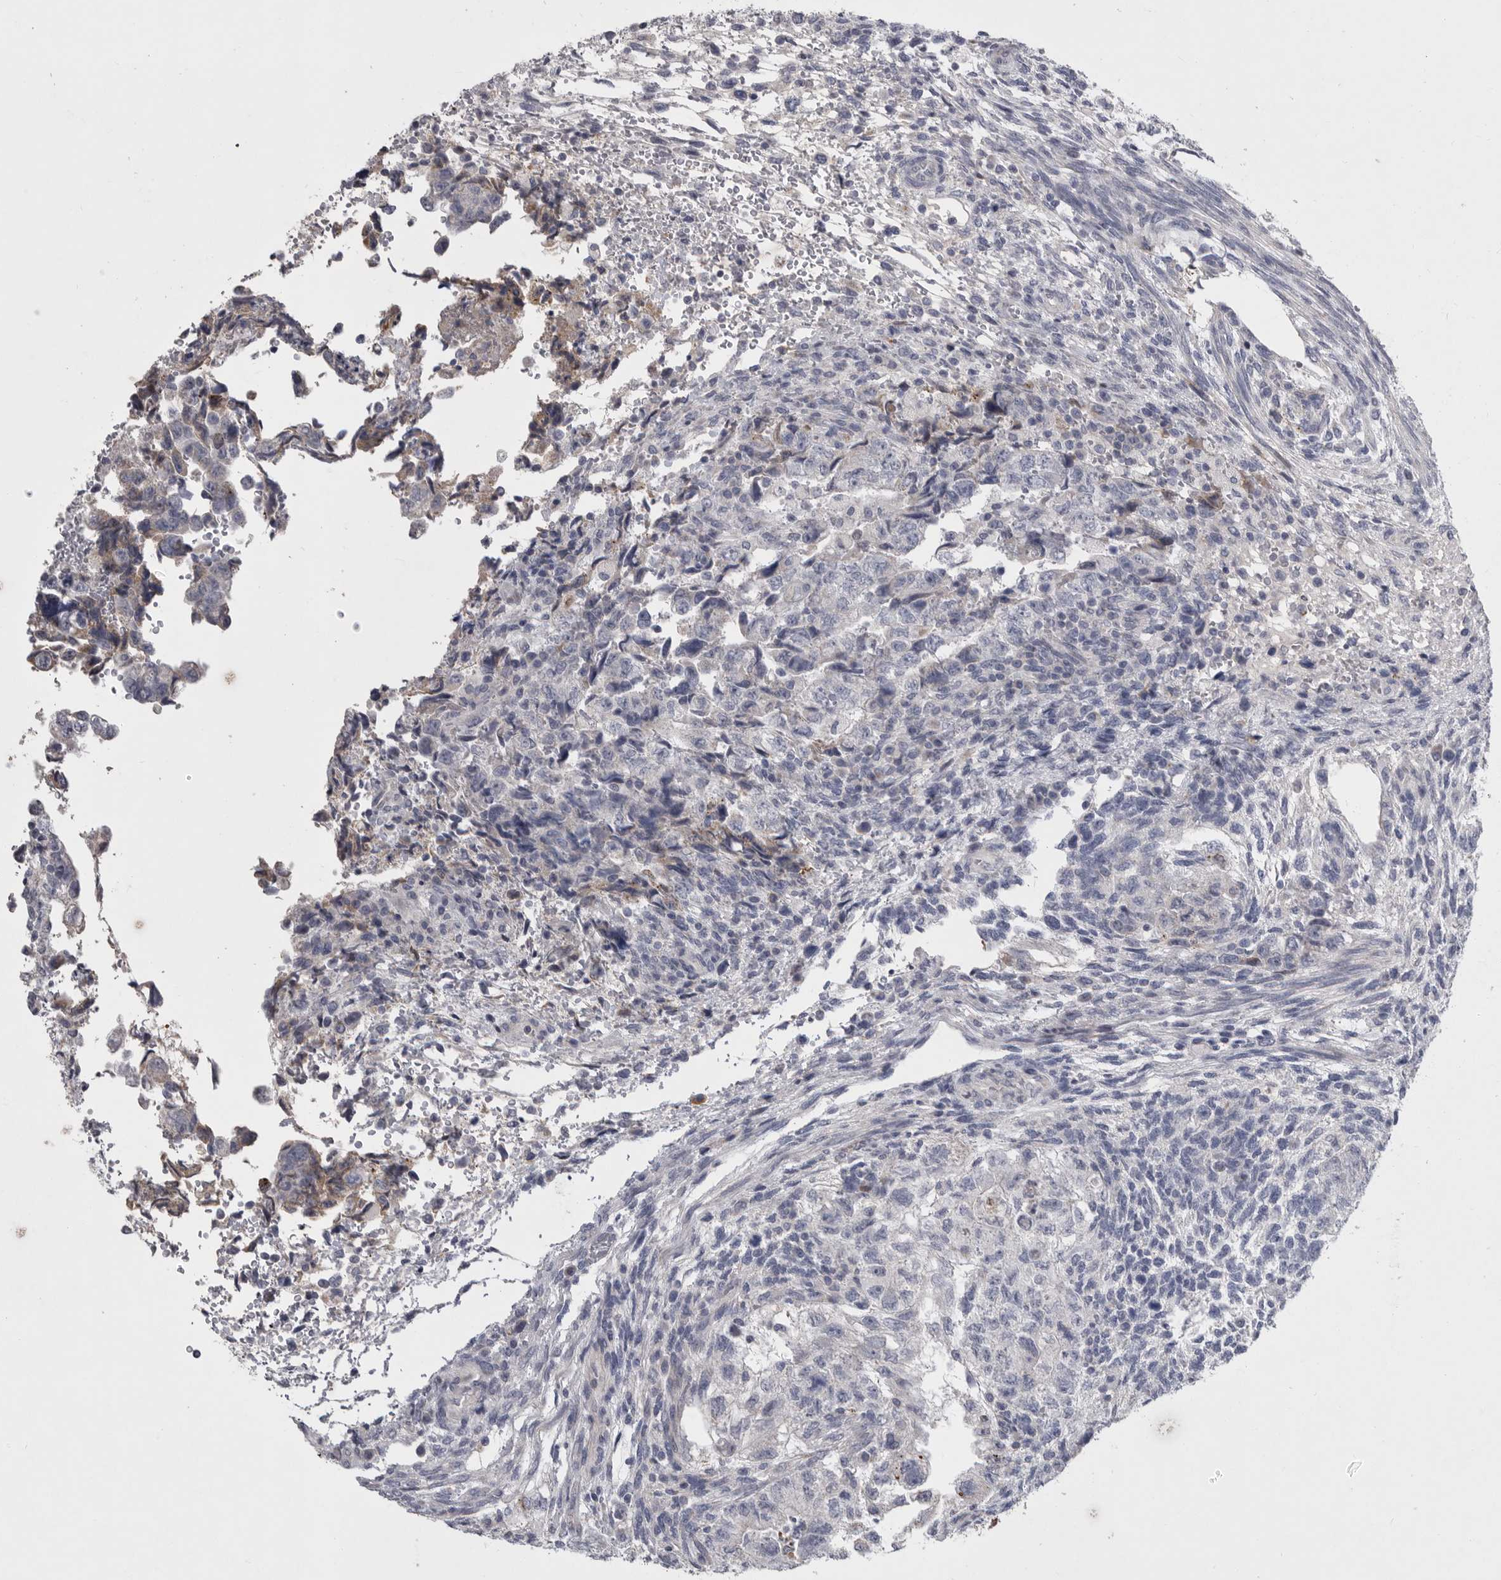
{"staining": {"intensity": "negative", "quantity": "none", "location": "none"}, "tissue": "testis cancer", "cell_type": "Tumor cells", "image_type": "cancer", "snomed": [{"axis": "morphology", "description": "Normal tissue, NOS"}, {"axis": "morphology", "description": "Carcinoma, Embryonal, NOS"}, {"axis": "topography", "description": "Testis"}], "caption": "High power microscopy photomicrograph of an immunohistochemistry micrograph of testis cancer (embryonal carcinoma), revealing no significant expression in tumor cells. Brightfield microscopy of immunohistochemistry stained with DAB (3,3'-diaminobenzidine) (brown) and hematoxylin (blue), captured at high magnification.", "gene": "CRP", "patient": {"sex": "male", "age": 36}}